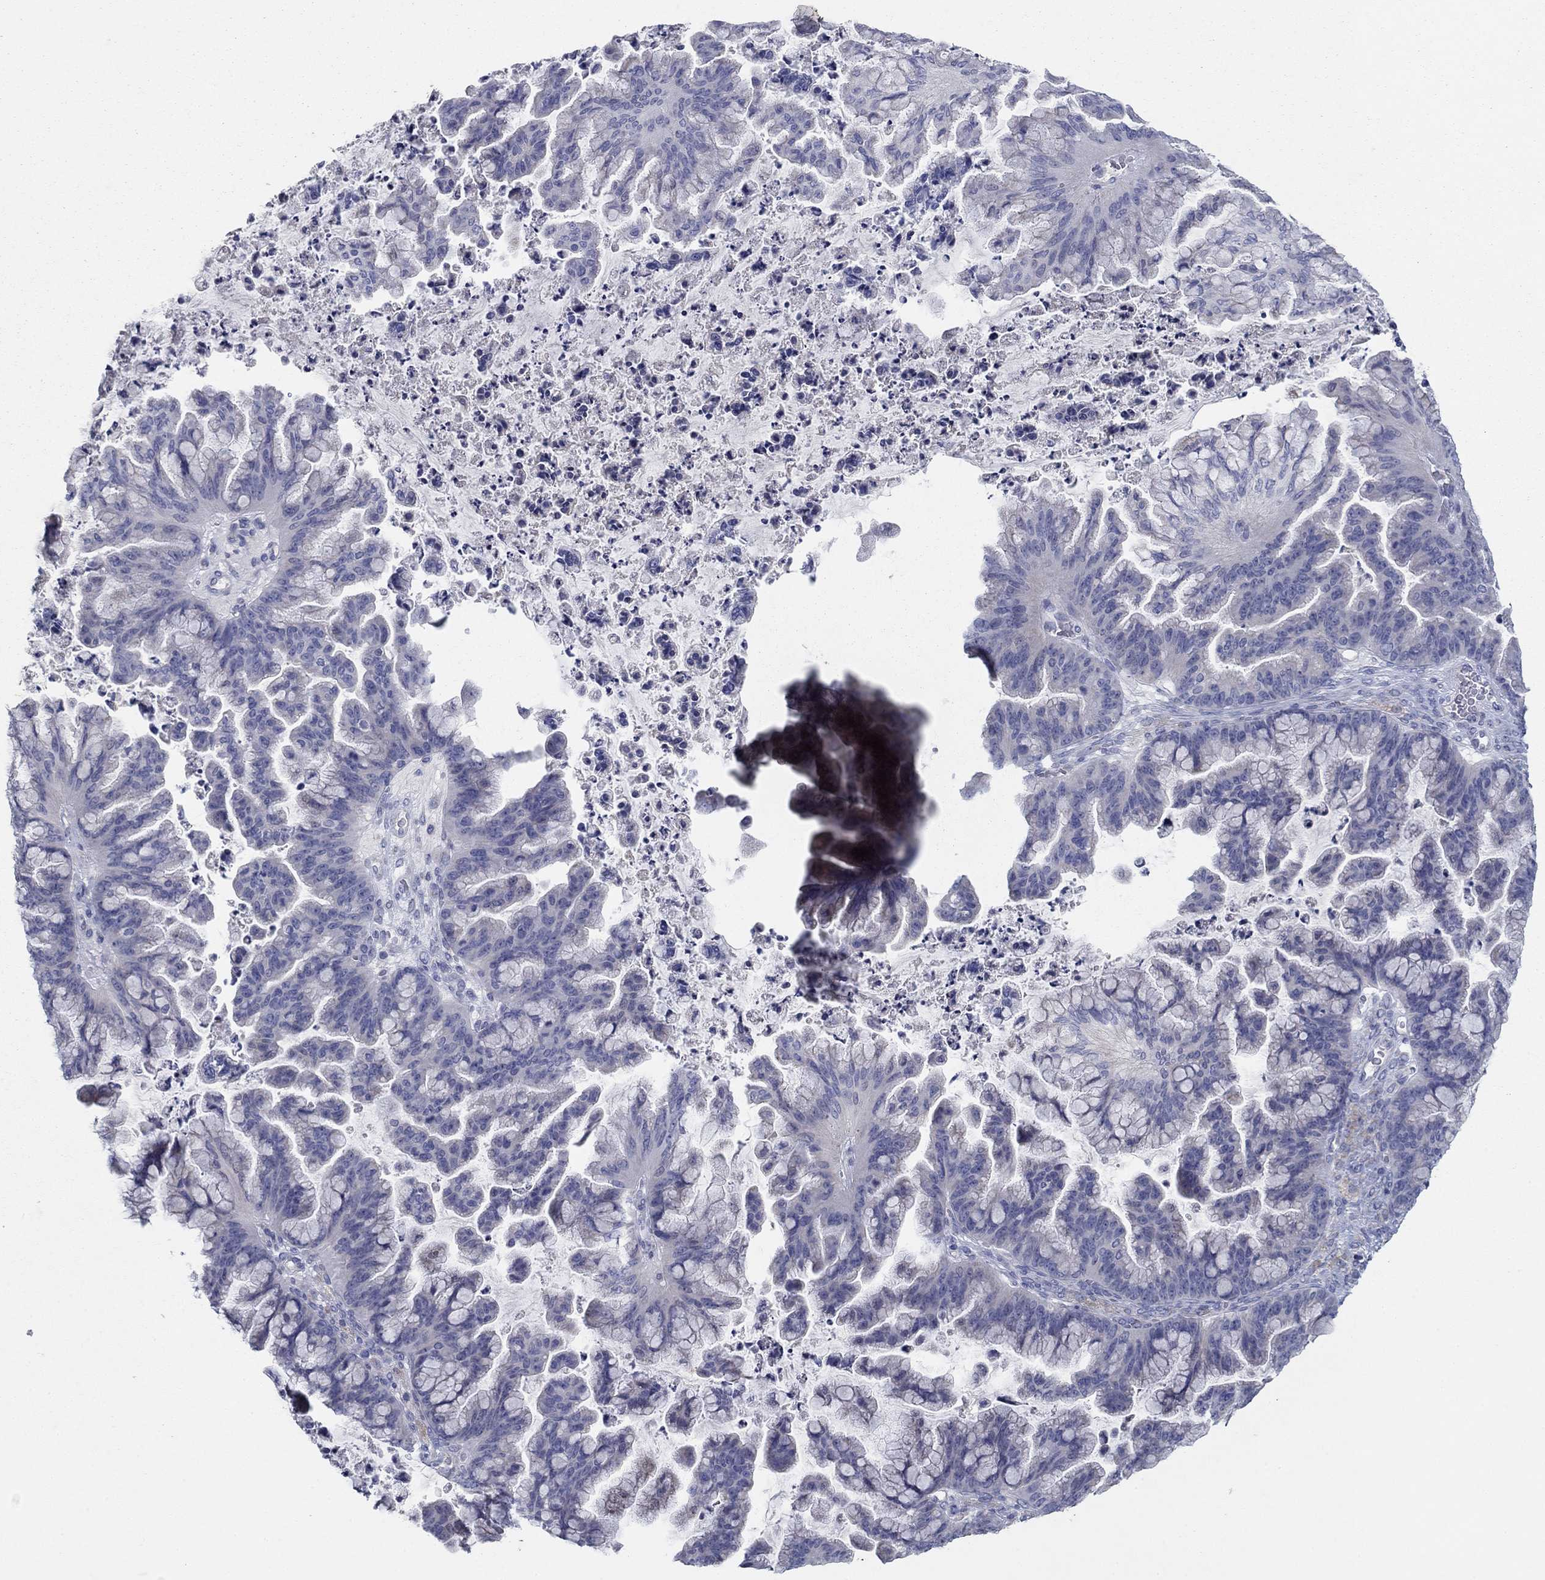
{"staining": {"intensity": "negative", "quantity": "none", "location": "none"}, "tissue": "ovarian cancer", "cell_type": "Tumor cells", "image_type": "cancer", "snomed": [{"axis": "morphology", "description": "Cystadenocarcinoma, mucinous, NOS"}, {"axis": "topography", "description": "Ovary"}], "caption": "Tumor cells show no significant protein staining in ovarian cancer.", "gene": "PTGDS", "patient": {"sex": "female", "age": 67}}